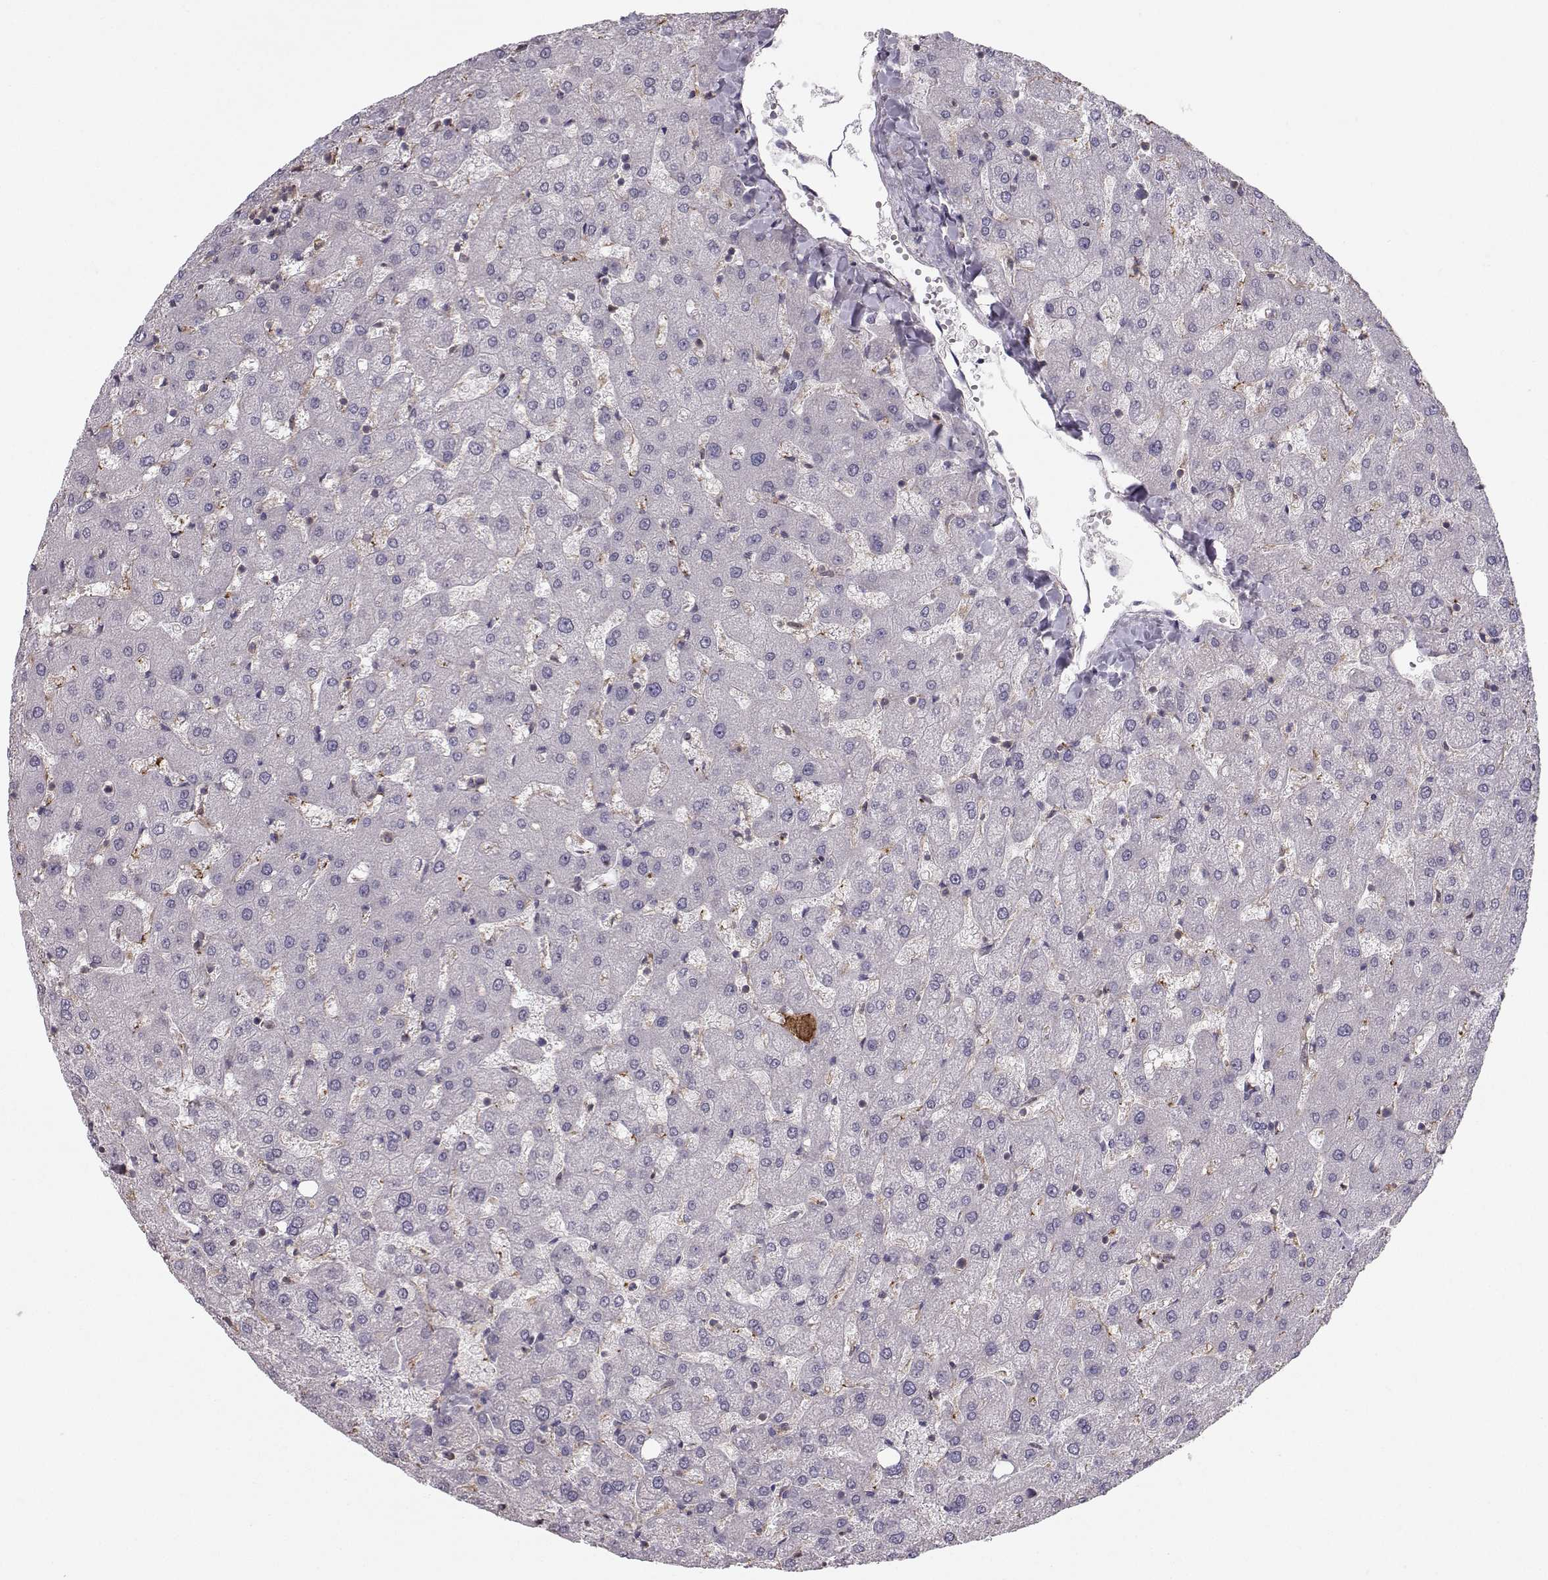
{"staining": {"intensity": "negative", "quantity": "none", "location": "none"}, "tissue": "liver", "cell_type": "Cholangiocytes", "image_type": "normal", "snomed": [{"axis": "morphology", "description": "Normal tissue, NOS"}, {"axis": "topography", "description": "Liver"}], "caption": "A micrograph of human liver is negative for staining in cholangiocytes. (DAB (3,3'-diaminobenzidine) immunohistochemistry visualized using brightfield microscopy, high magnification).", "gene": "ASB16", "patient": {"sex": "female", "age": 50}}